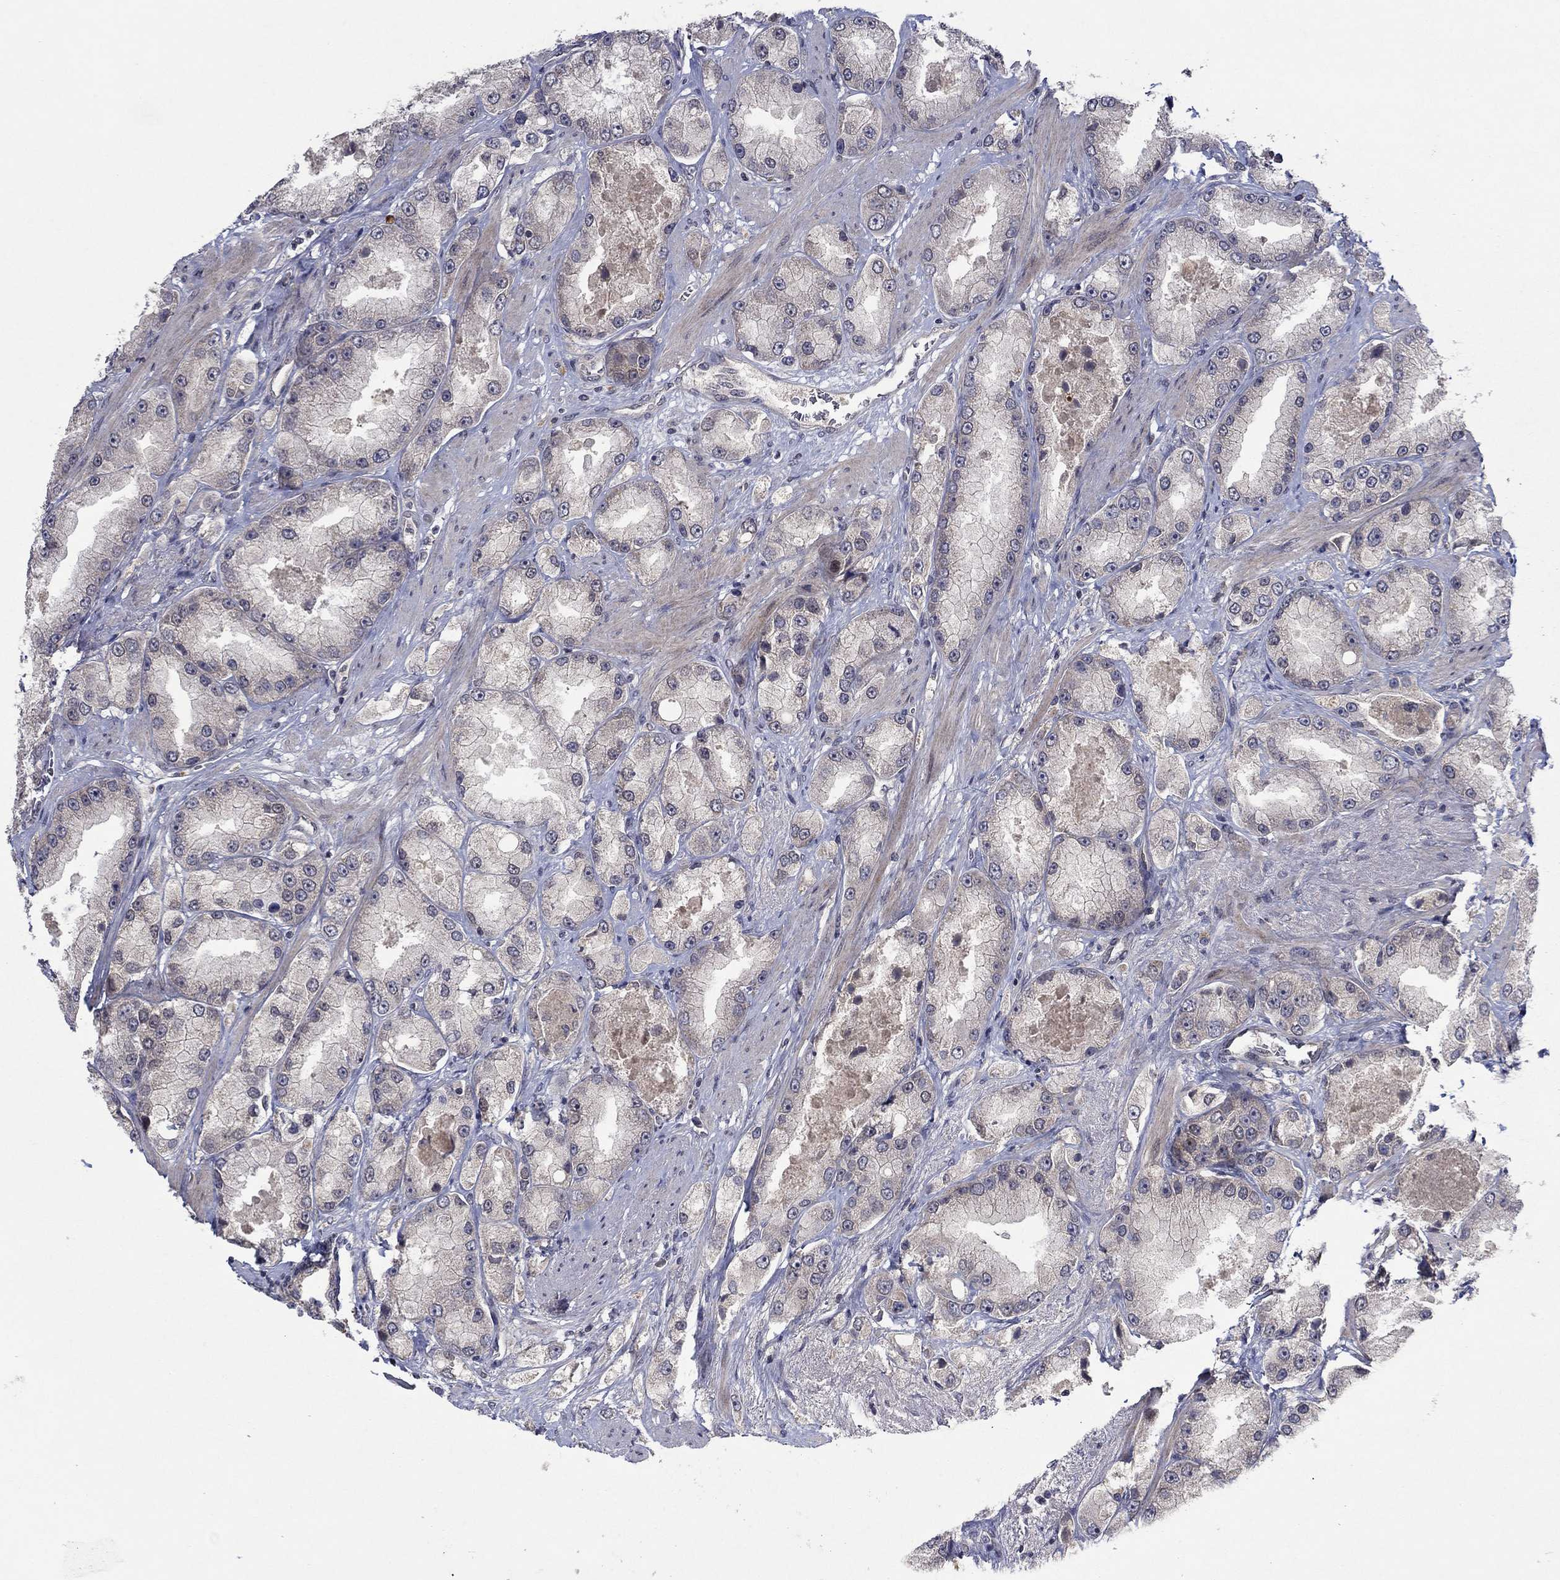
{"staining": {"intensity": "negative", "quantity": "none", "location": "none"}, "tissue": "prostate cancer", "cell_type": "Tumor cells", "image_type": "cancer", "snomed": [{"axis": "morphology", "description": "Adenocarcinoma, NOS"}, {"axis": "topography", "description": "Prostate and seminal vesicle, NOS"}, {"axis": "topography", "description": "Prostate"}], "caption": "Tumor cells are negative for brown protein staining in prostate adenocarcinoma.", "gene": "IL4", "patient": {"sex": "male", "age": 64}}